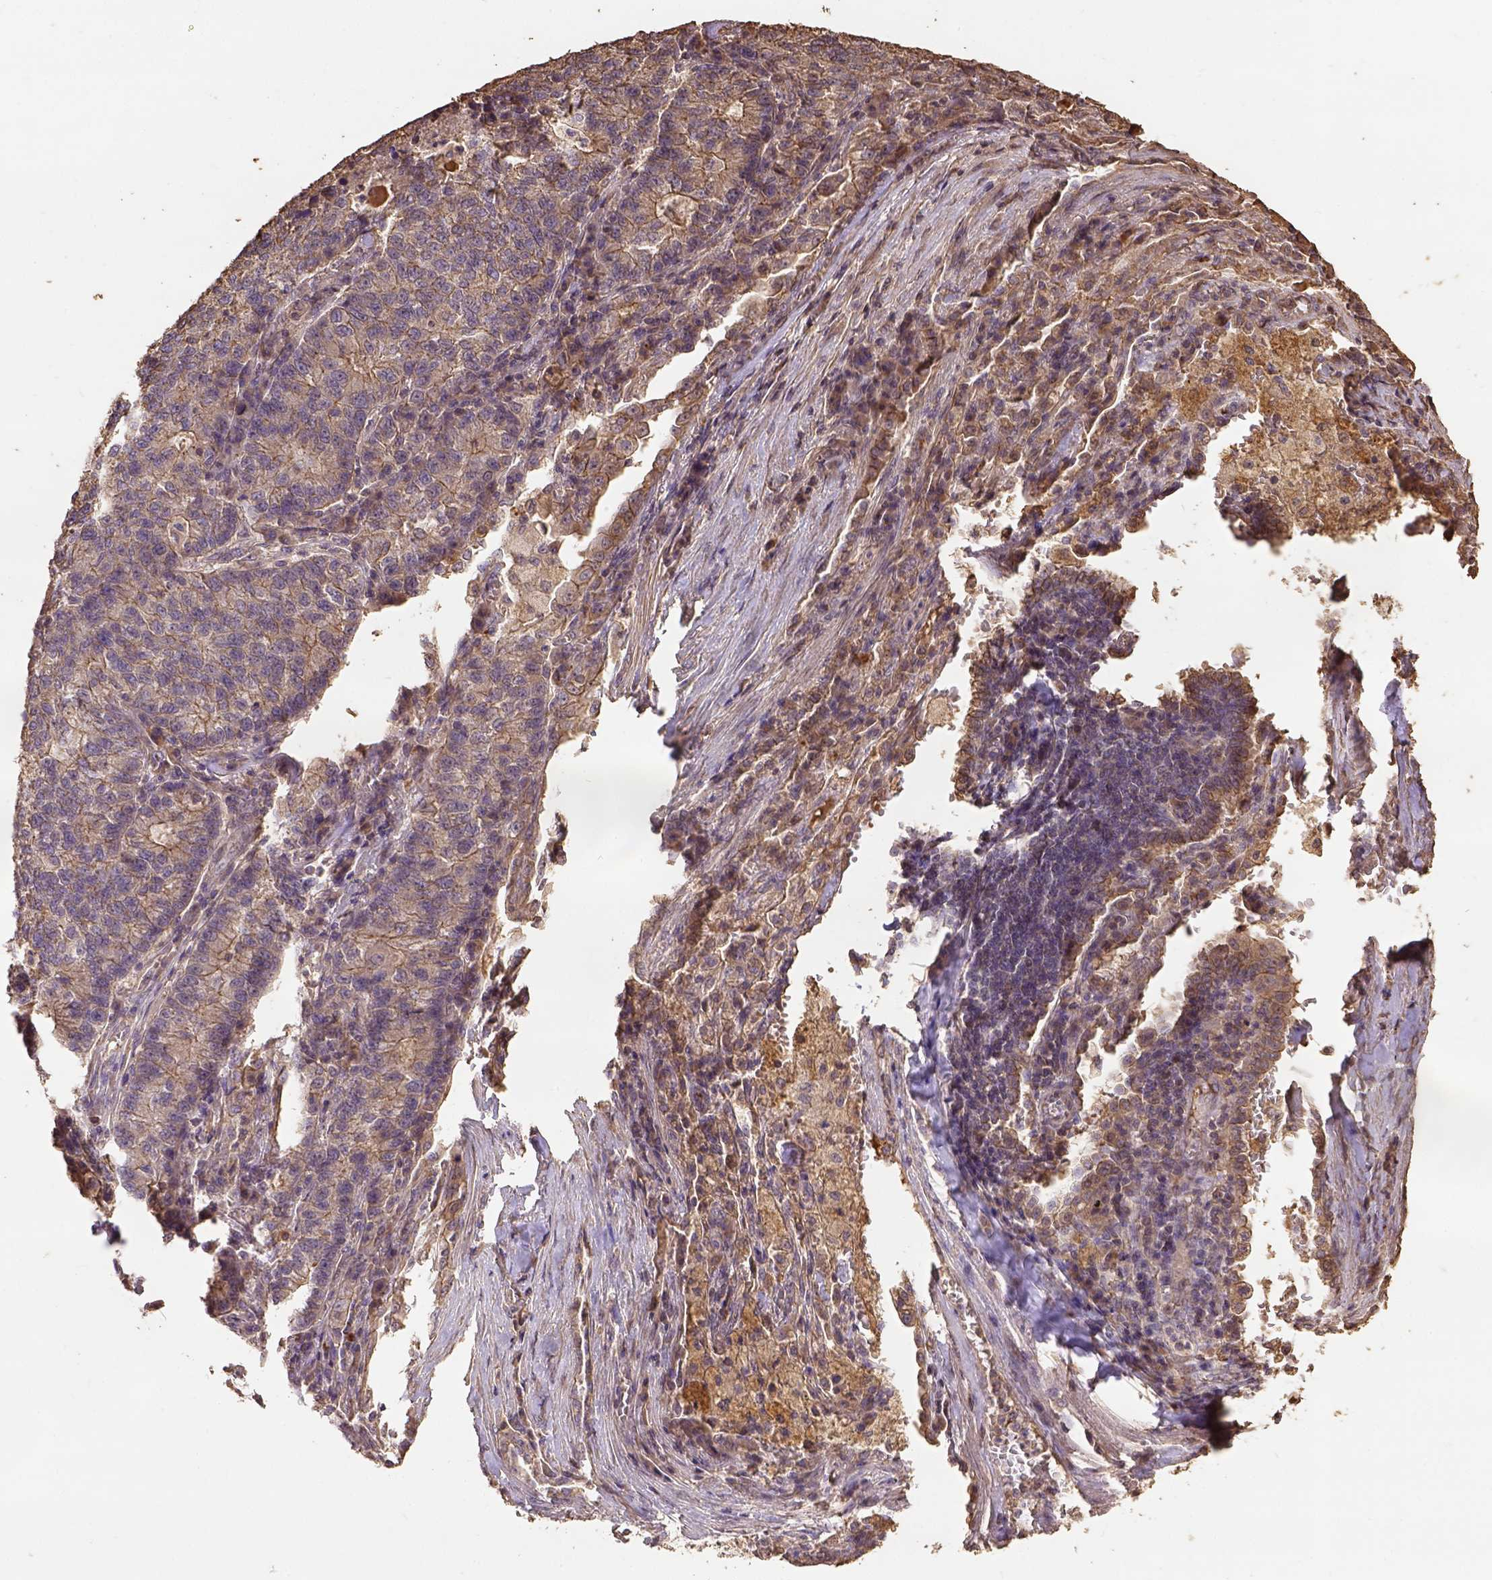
{"staining": {"intensity": "moderate", "quantity": "<25%", "location": "cytoplasmic/membranous"}, "tissue": "lung cancer", "cell_type": "Tumor cells", "image_type": "cancer", "snomed": [{"axis": "morphology", "description": "Adenocarcinoma, NOS"}, {"axis": "topography", "description": "Lung"}], "caption": "This histopathology image demonstrates immunohistochemistry (IHC) staining of lung cancer (adenocarcinoma), with low moderate cytoplasmic/membranous positivity in approximately <25% of tumor cells.", "gene": "ATP1B3", "patient": {"sex": "male", "age": 57}}